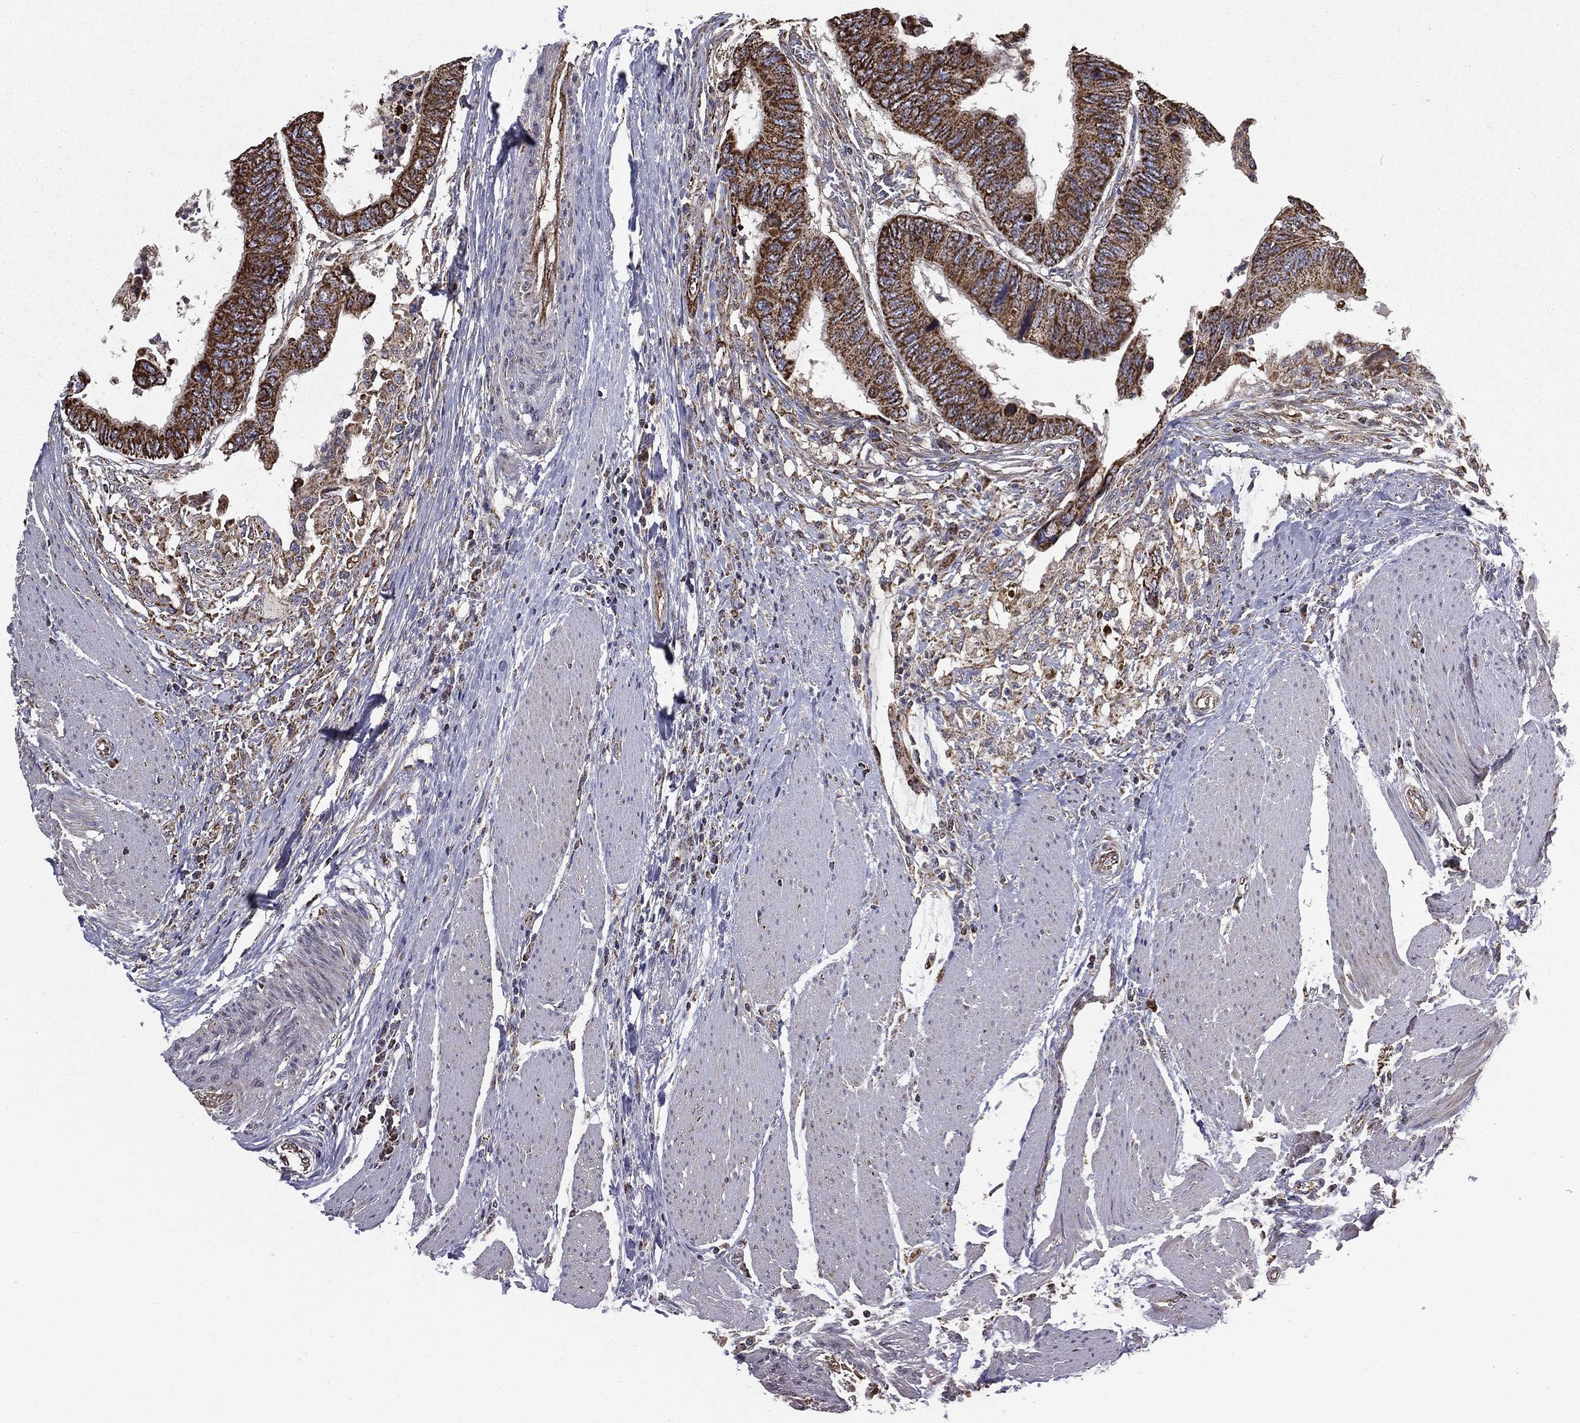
{"staining": {"intensity": "strong", "quantity": ">75%", "location": "cytoplasmic/membranous"}, "tissue": "colorectal cancer", "cell_type": "Tumor cells", "image_type": "cancer", "snomed": [{"axis": "morphology", "description": "Normal tissue, NOS"}, {"axis": "morphology", "description": "Adenocarcinoma, NOS"}, {"axis": "topography", "description": "Rectum"}, {"axis": "topography", "description": "Peripheral nerve tissue"}], "caption": "Colorectal adenocarcinoma was stained to show a protein in brown. There is high levels of strong cytoplasmic/membranous staining in approximately >75% of tumor cells.", "gene": "RIGI", "patient": {"sex": "male", "age": 92}}